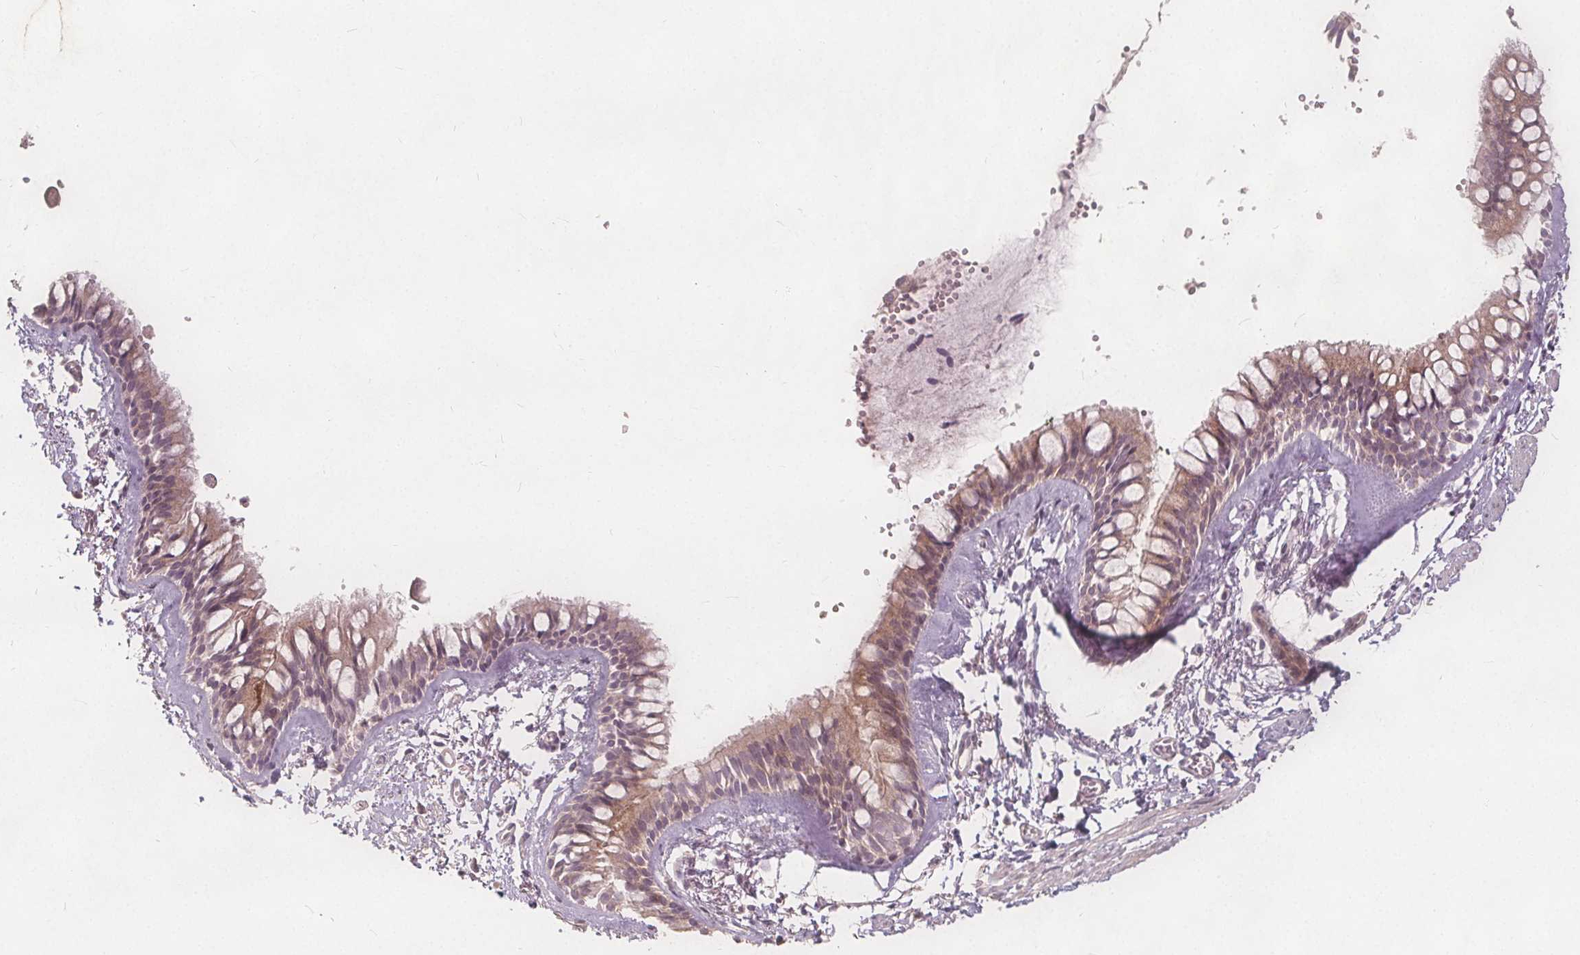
{"staining": {"intensity": "weak", "quantity": ">75%", "location": "cytoplasmic/membranous"}, "tissue": "bronchus", "cell_type": "Respiratory epithelial cells", "image_type": "normal", "snomed": [{"axis": "morphology", "description": "Normal tissue, NOS"}, {"axis": "topography", "description": "Bronchus"}], "caption": "A micrograph of bronchus stained for a protein reveals weak cytoplasmic/membranous brown staining in respiratory epithelial cells. (brown staining indicates protein expression, while blue staining denotes nuclei).", "gene": "PTPRT", "patient": {"sex": "female", "age": 59}}